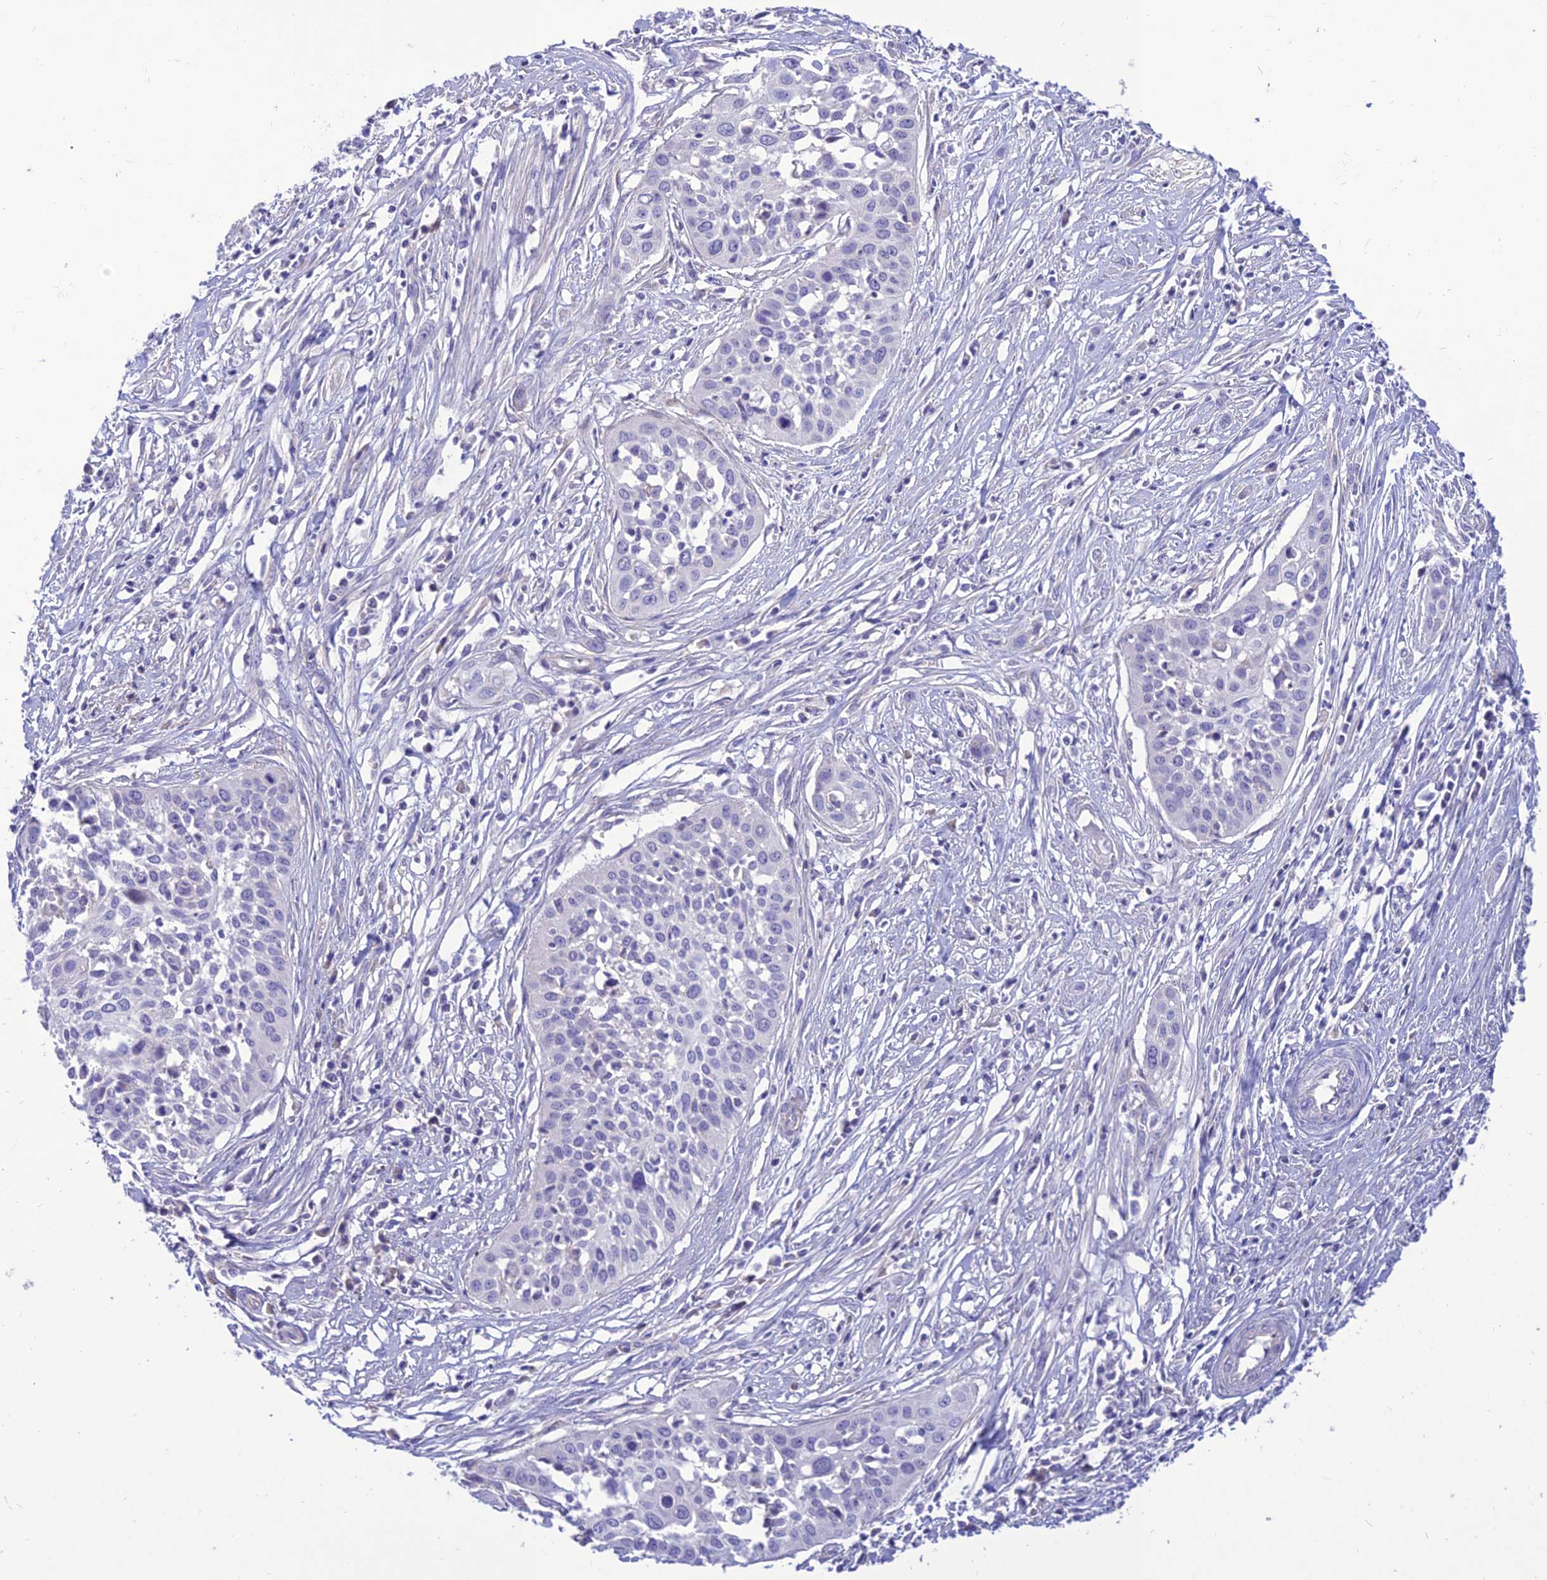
{"staining": {"intensity": "negative", "quantity": "none", "location": "none"}, "tissue": "cervical cancer", "cell_type": "Tumor cells", "image_type": "cancer", "snomed": [{"axis": "morphology", "description": "Squamous cell carcinoma, NOS"}, {"axis": "topography", "description": "Cervix"}], "caption": "Protein analysis of cervical cancer (squamous cell carcinoma) displays no significant positivity in tumor cells. (DAB (3,3'-diaminobenzidine) immunohistochemistry (IHC) visualized using brightfield microscopy, high magnification).", "gene": "TEKT3", "patient": {"sex": "female", "age": 34}}